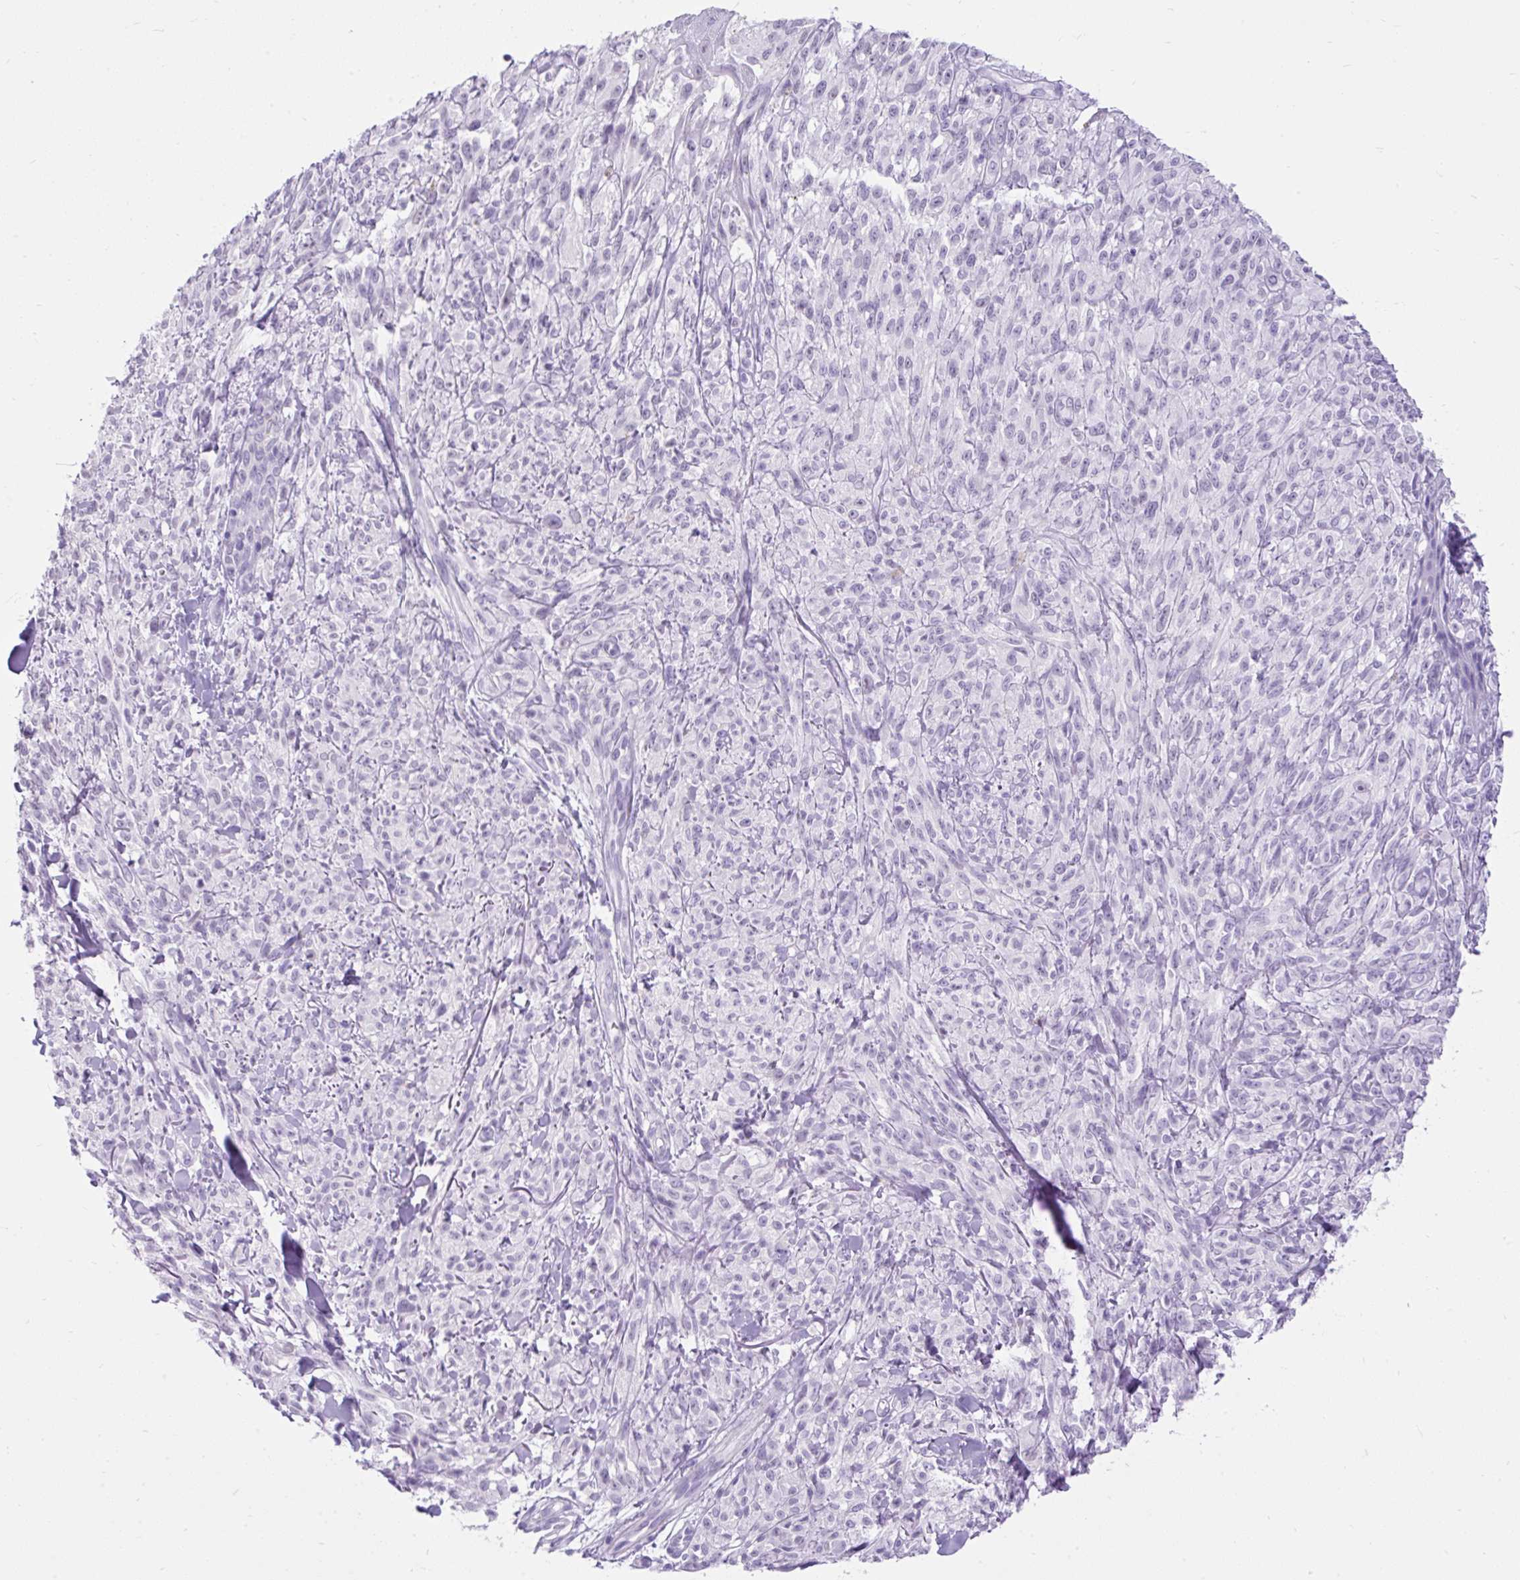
{"staining": {"intensity": "negative", "quantity": "none", "location": "none"}, "tissue": "melanoma", "cell_type": "Tumor cells", "image_type": "cancer", "snomed": [{"axis": "morphology", "description": "Malignant melanoma, NOS"}, {"axis": "topography", "description": "Skin of upper arm"}], "caption": "Malignant melanoma was stained to show a protein in brown. There is no significant staining in tumor cells. Nuclei are stained in blue.", "gene": "SCGB1A1", "patient": {"sex": "female", "age": 65}}